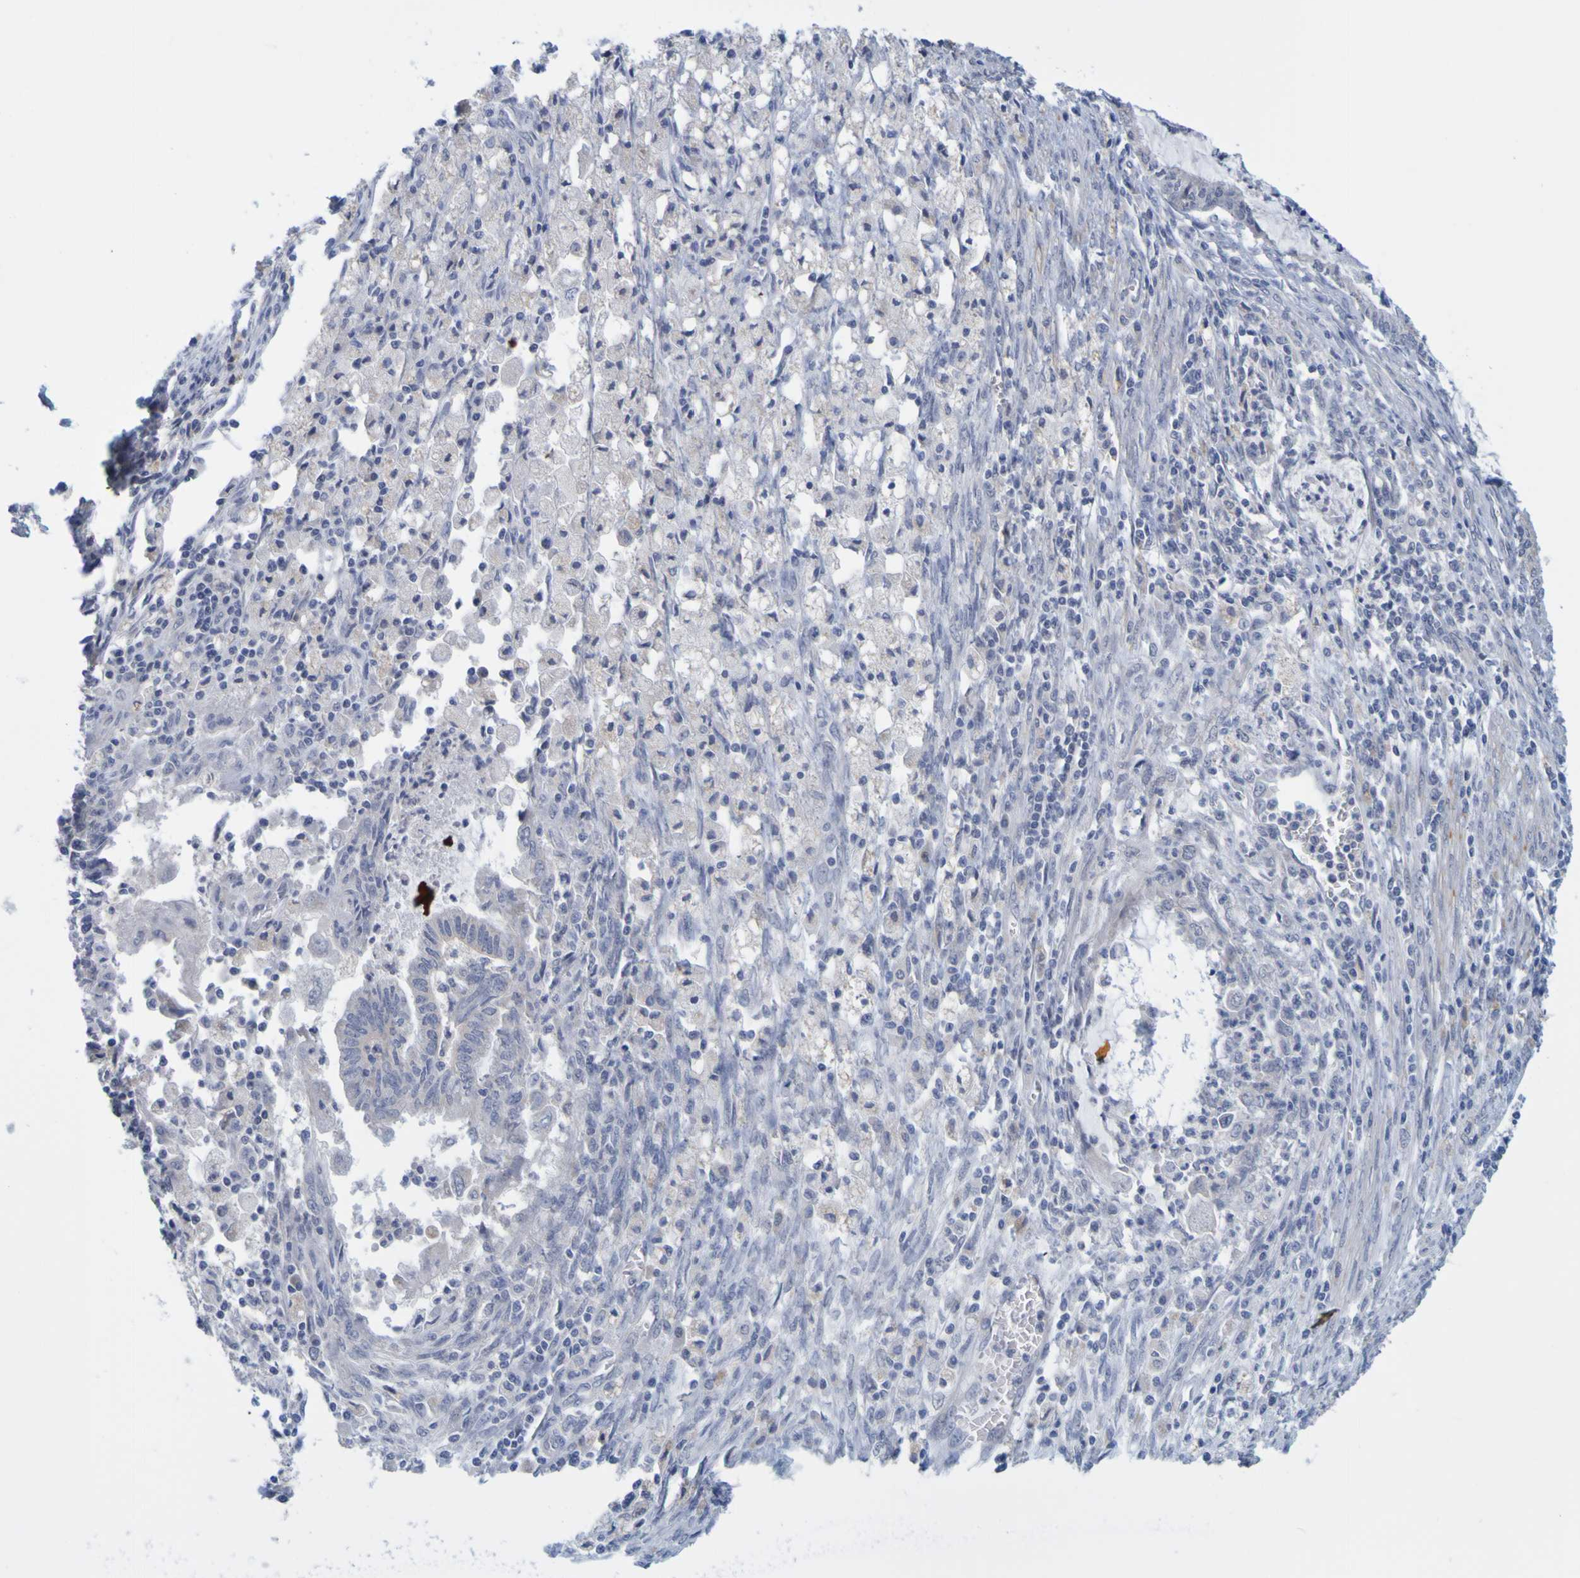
{"staining": {"intensity": "negative", "quantity": "none", "location": "none"}, "tissue": "cervical cancer", "cell_type": "Tumor cells", "image_type": "cancer", "snomed": [{"axis": "morphology", "description": "Normal tissue, NOS"}, {"axis": "morphology", "description": "Adenocarcinoma, NOS"}, {"axis": "topography", "description": "Cervix"}, {"axis": "topography", "description": "Endometrium"}], "caption": "IHC of adenocarcinoma (cervical) shows no expression in tumor cells. Brightfield microscopy of immunohistochemistry (IHC) stained with DAB (3,3'-diaminobenzidine) (brown) and hematoxylin (blue), captured at high magnification.", "gene": "ENDOU", "patient": {"sex": "female", "age": 86}}